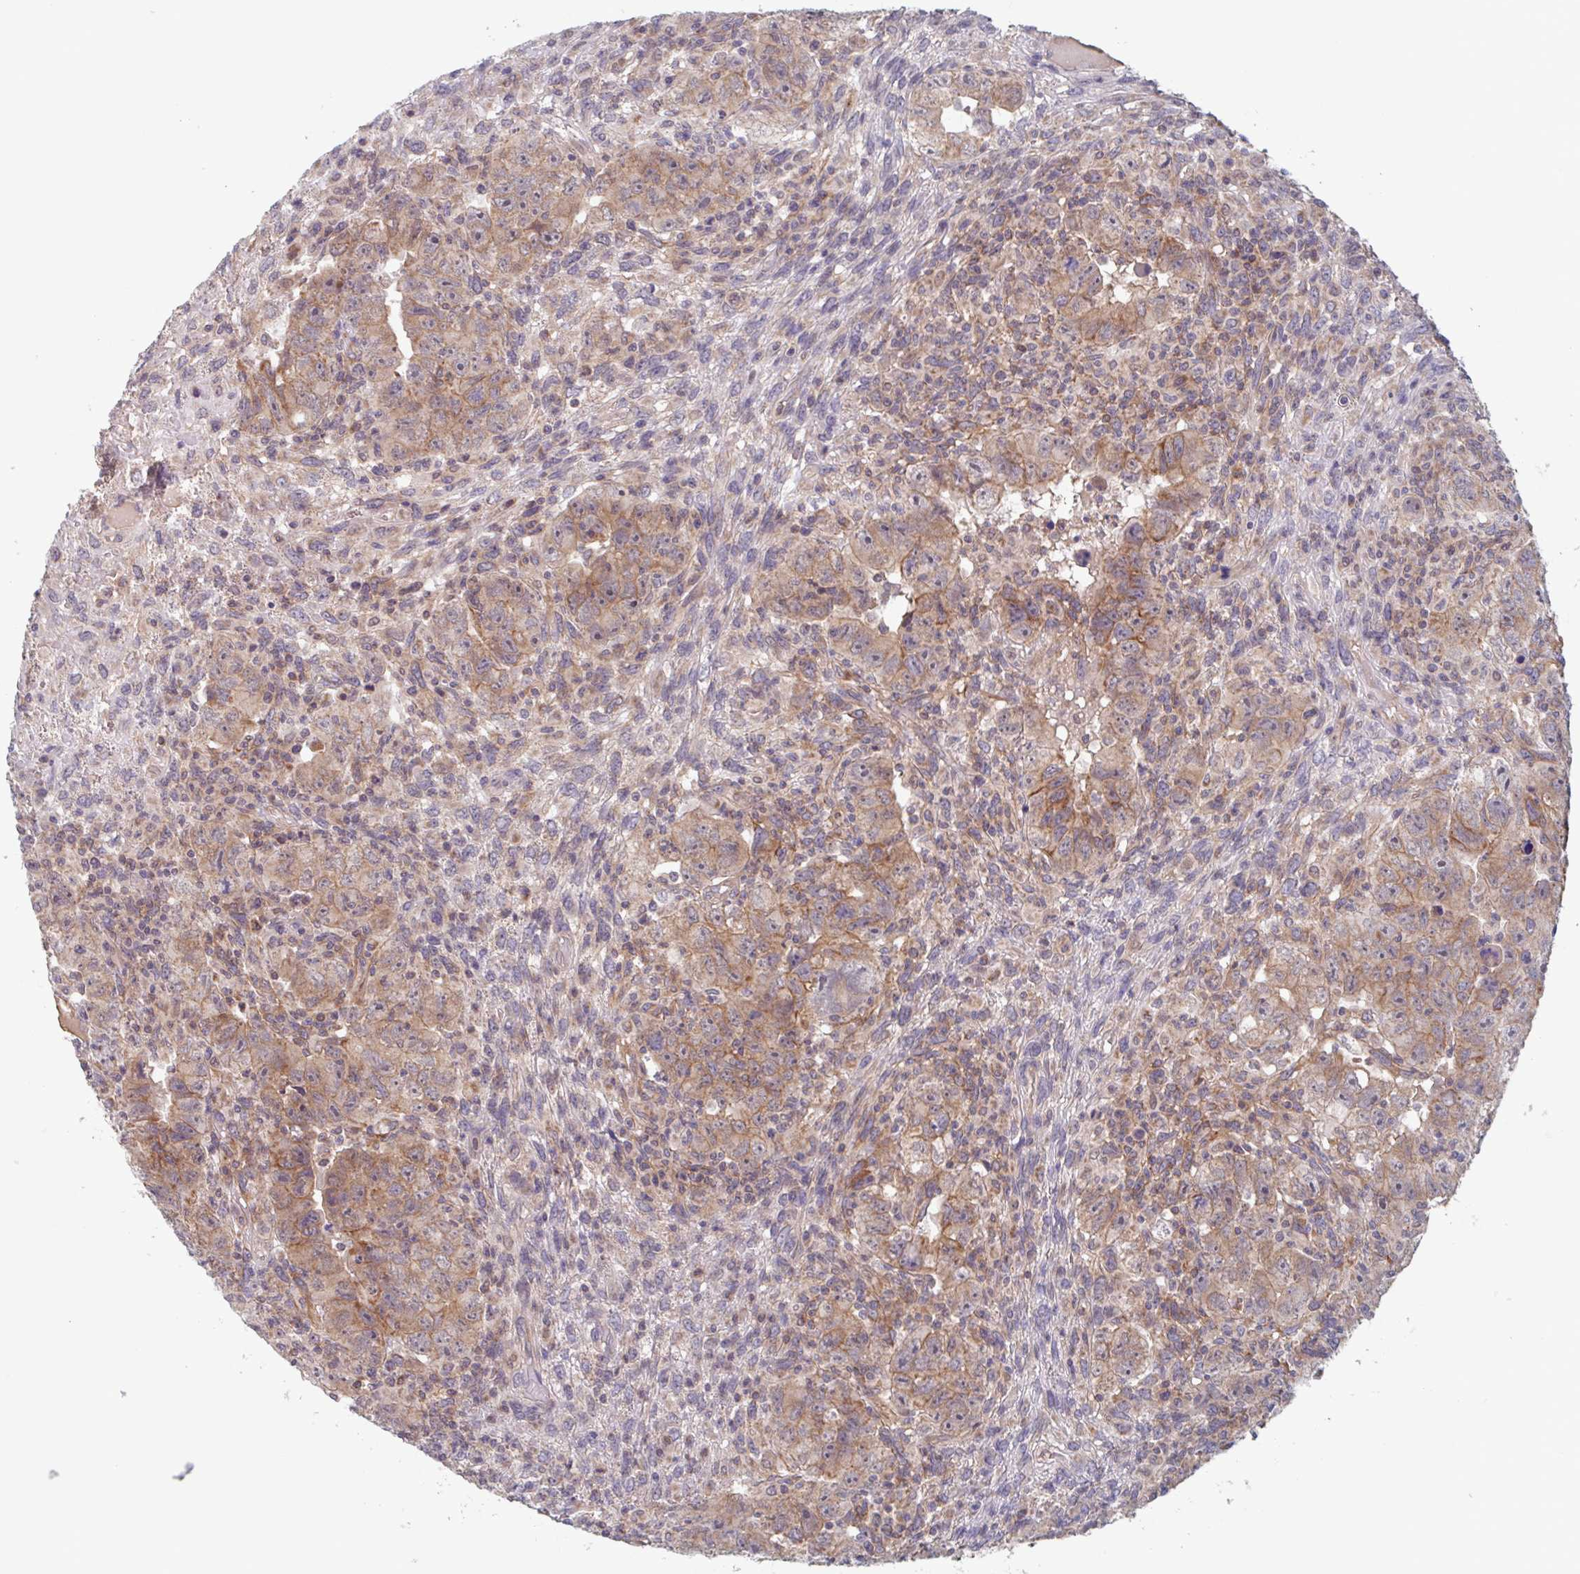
{"staining": {"intensity": "moderate", "quantity": ">75%", "location": "cytoplasmic/membranous"}, "tissue": "testis cancer", "cell_type": "Tumor cells", "image_type": "cancer", "snomed": [{"axis": "morphology", "description": "Carcinoma, Embryonal, NOS"}, {"axis": "topography", "description": "Testis"}], "caption": "Protein expression analysis of human testis cancer (embryonal carcinoma) reveals moderate cytoplasmic/membranous staining in about >75% of tumor cells.", "gene": "SURF1", "patient": {"sex": "male", "age": 24}}